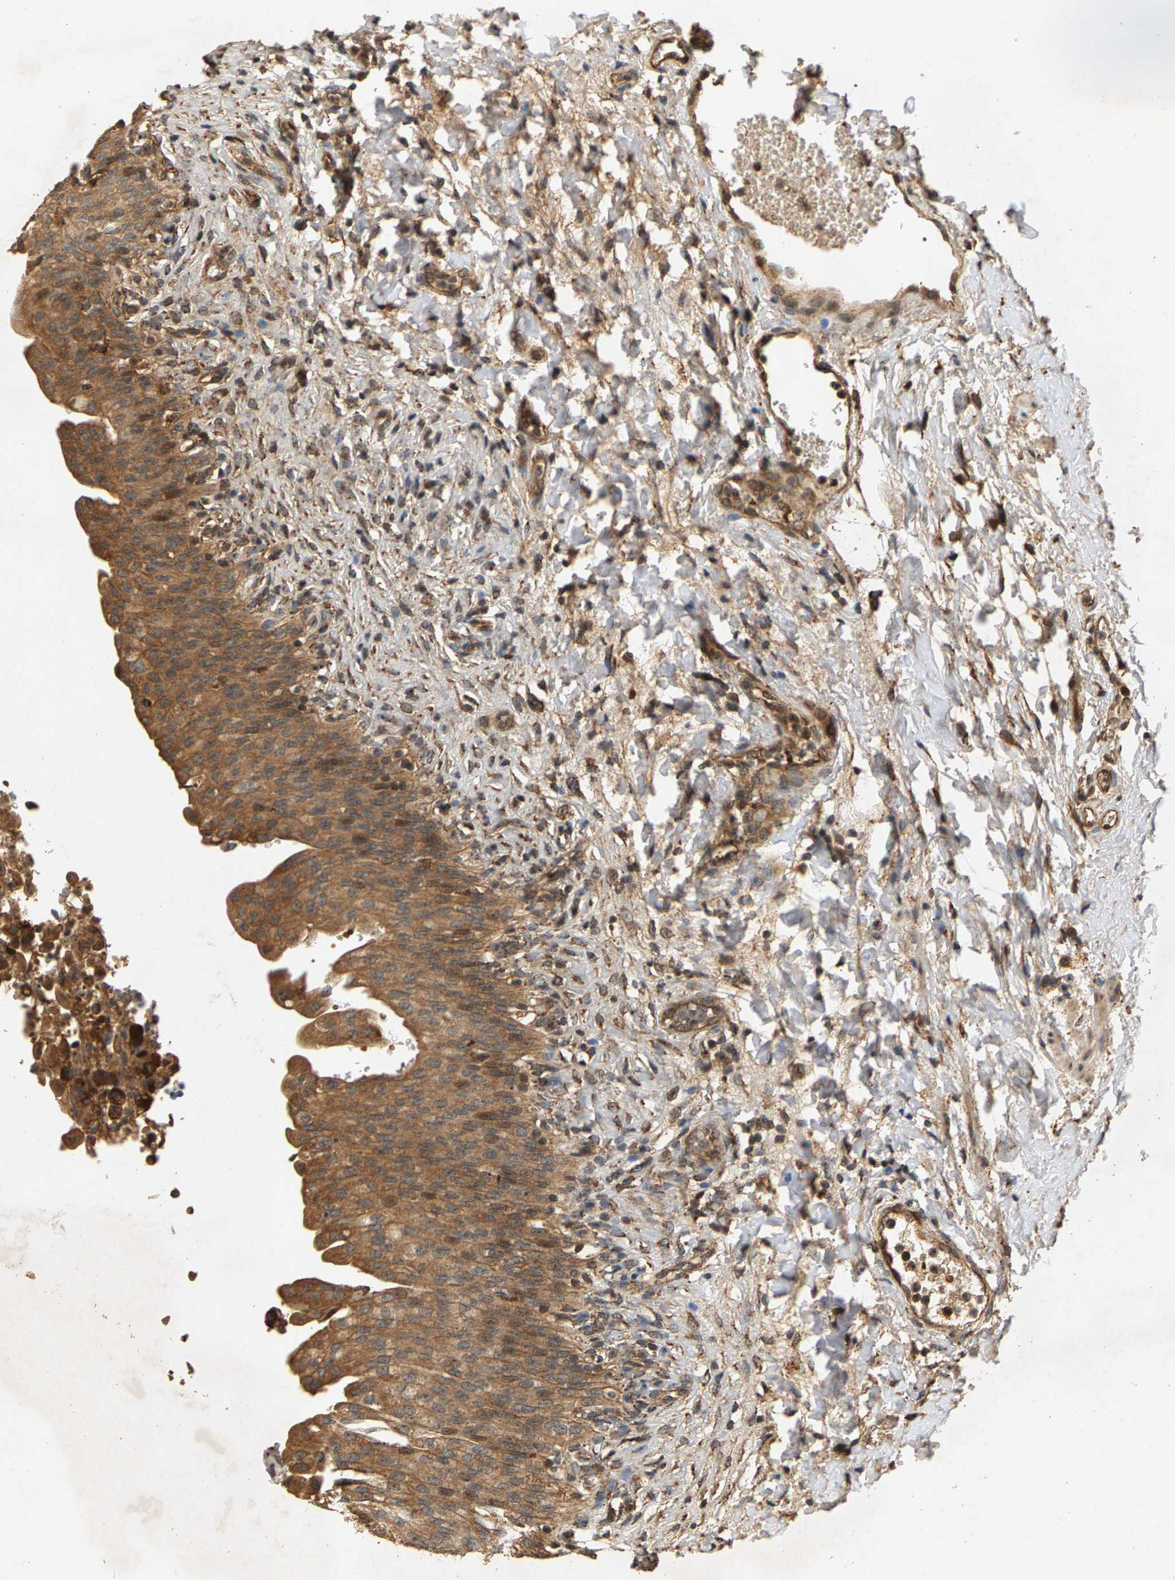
{"staining": {"intensity": "moderate", "quantity": ">75%", "location": "cytoplasmic/membranous"}, "tissue": "urinary bladder", "cell_type": "Urothelial cells", "image_type": "normal", "snomed": [{"axis": "morphology", "description": "Urothelial carcinoma, High grade"}, {"axis": "topography", "description": "Urinary bladder"}], "caption": "Immunohistochemical staining of normal urinary bladder demonstrates >75% levels of moderate cytoplasmic/membranous protein positivity in about >75% of urothelial cells.", "gene": "CIDEC", "patient": {"sex": "male", "age": 46}}